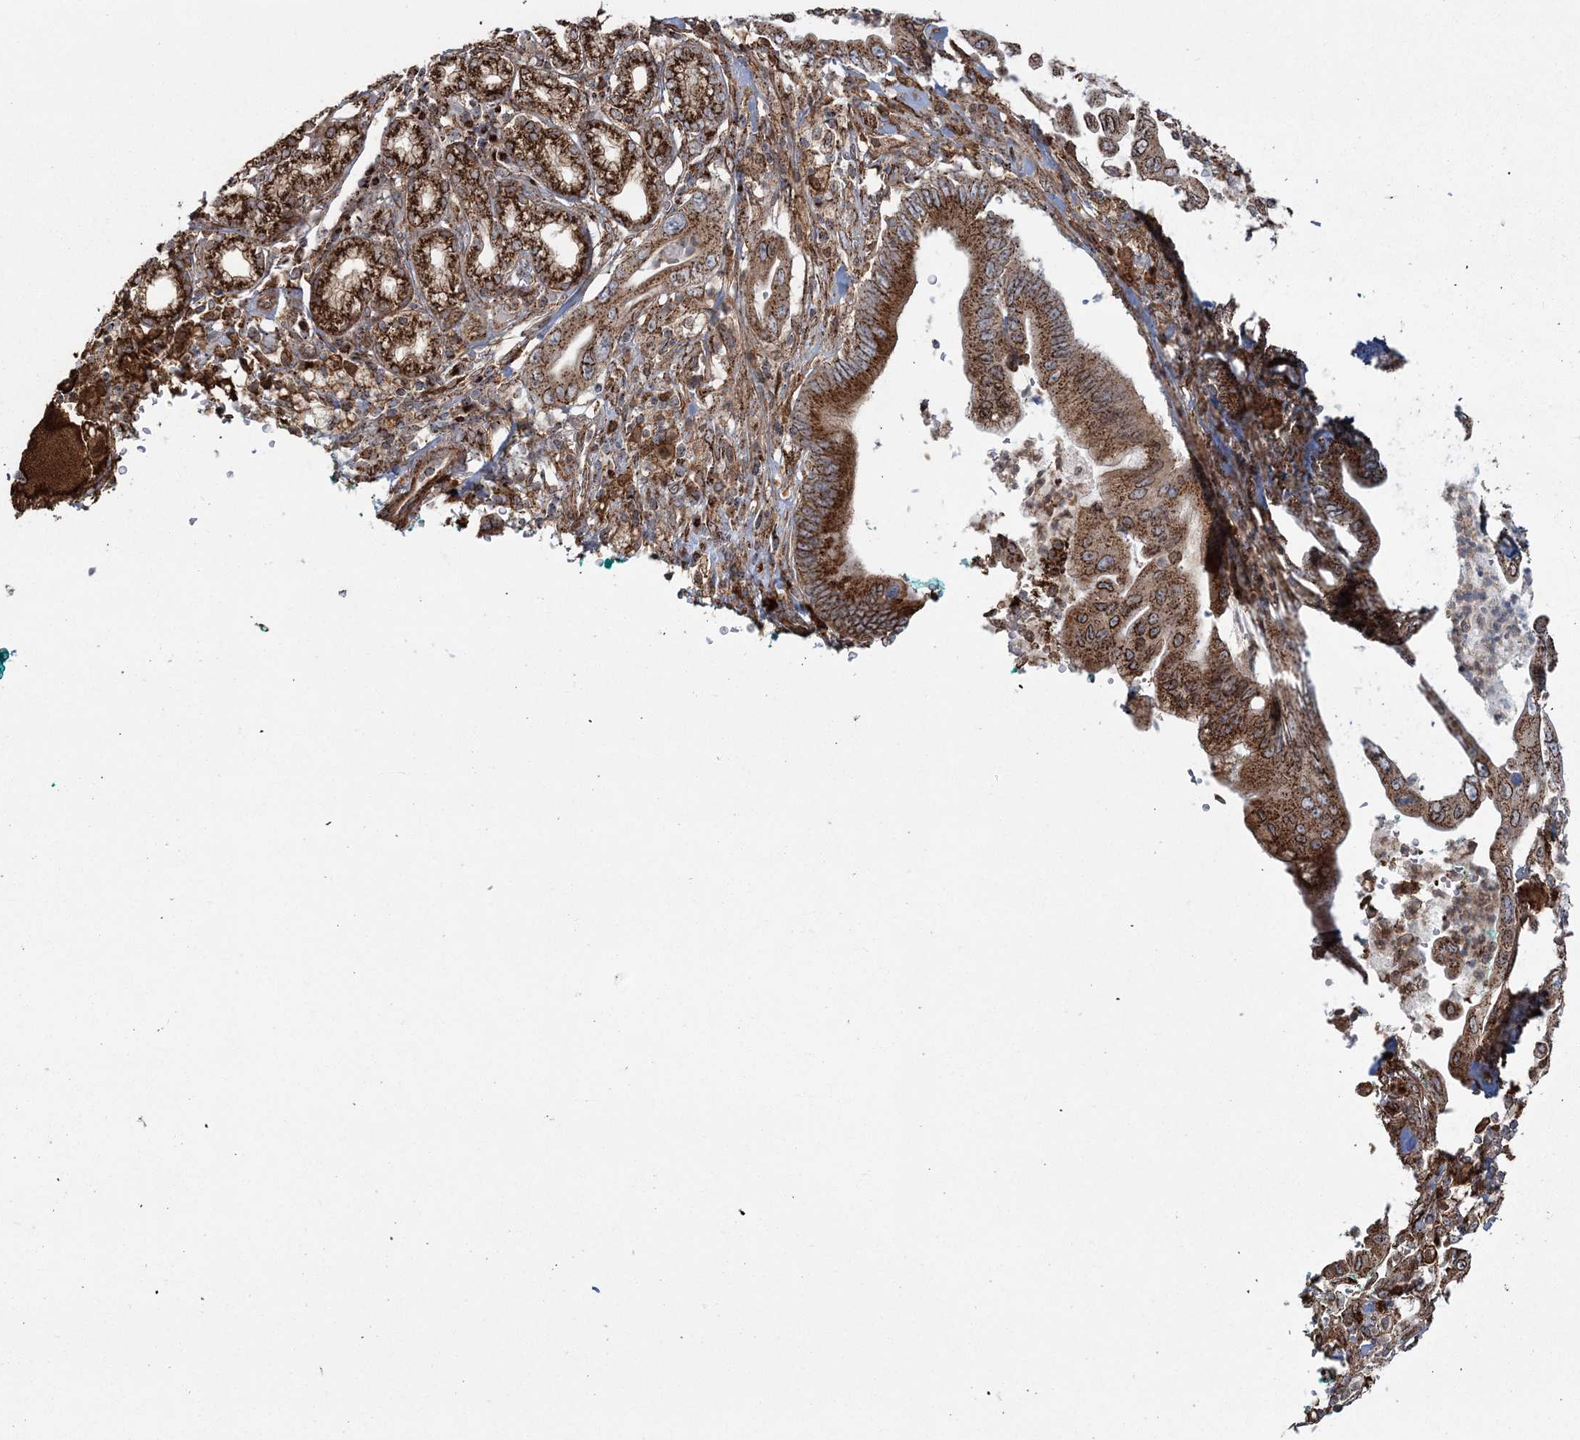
{"staining": {"intensity": "strong", "quantity": ">75%", "location": "cytoplasmic/membranous"}, "tissue": "pancreatic cancer", "cell_type": "Tumor cells", "image_type": "cancer", "snomed": [{"axis": "morphology", "description": "Adenocarcinoma, NOS"}, {"axis": "topography", "description": "Pancreas"}], "caption": "Protein staining of pancreatic cancer tissue exhibits strong cytoplasmic/membranous expression in approximately >75% of tumor cells. (DAB (3,3'-diaminobenzidine) IHC, brown staining for protein, blue staining for nuclei).", "gene": "TRAF3IP2", "patient": {"sex": "male", "age": 78}}